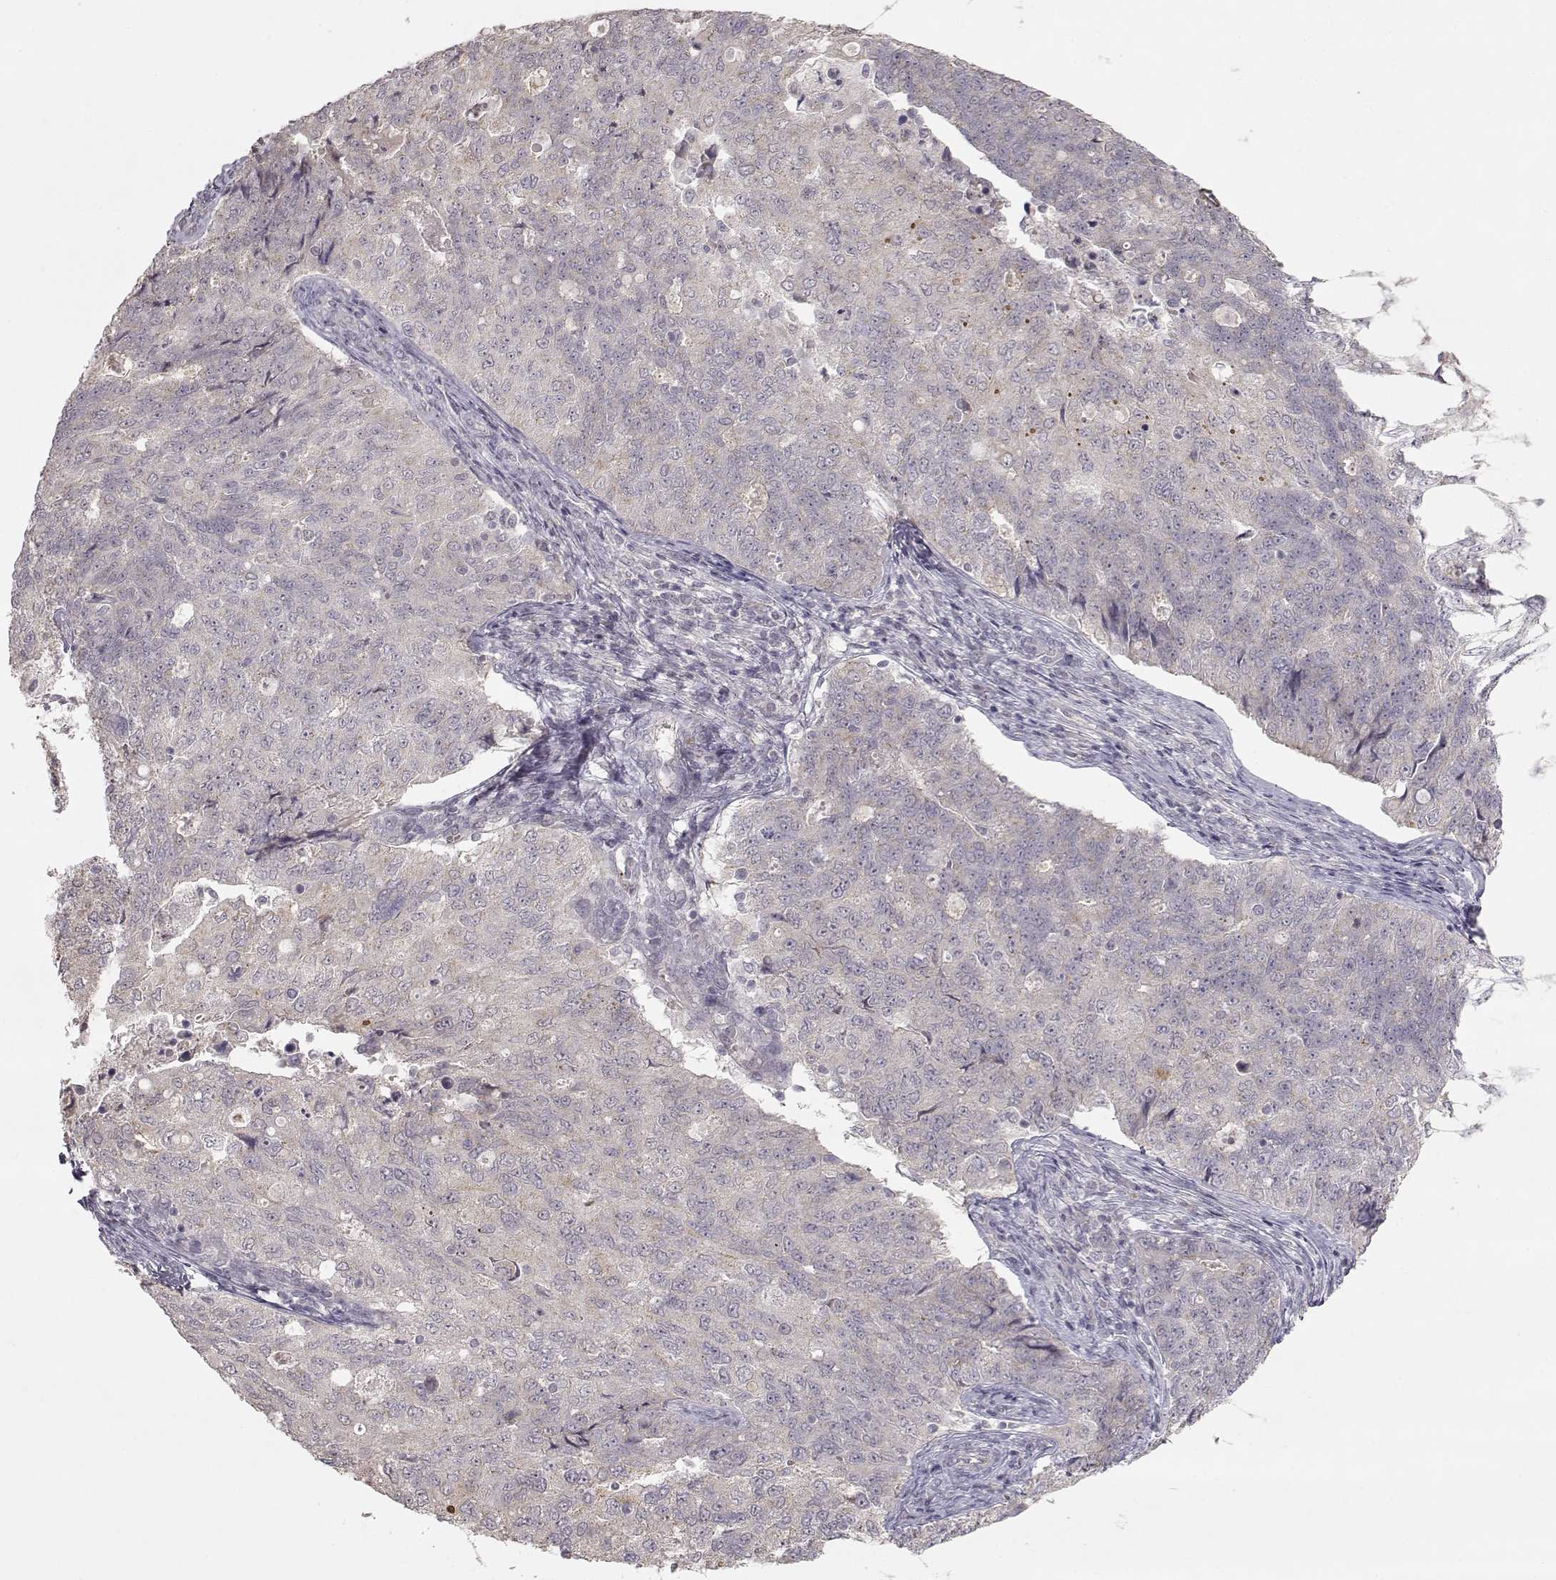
{"staining": {"intensity": "negative", "quantity": "none", "location": "none"}, "tissue": "endometrial cancer", "cell_type": "Tumor cells", "image_type": "cancer", "snomed": [{"axis": "morphology", "description": "Adenocarcinoma, NOS"}, {"axis": "topography", "description": "Endometrium"}], "caption": "Immunohistochemistry micrograph of human endometrial cancer (adenocarcinoma) stained for a protein (brown), which shows no staining in tumor cells.", "gene": "PNMT", "patient": {"sex": "female", "age": 43}}